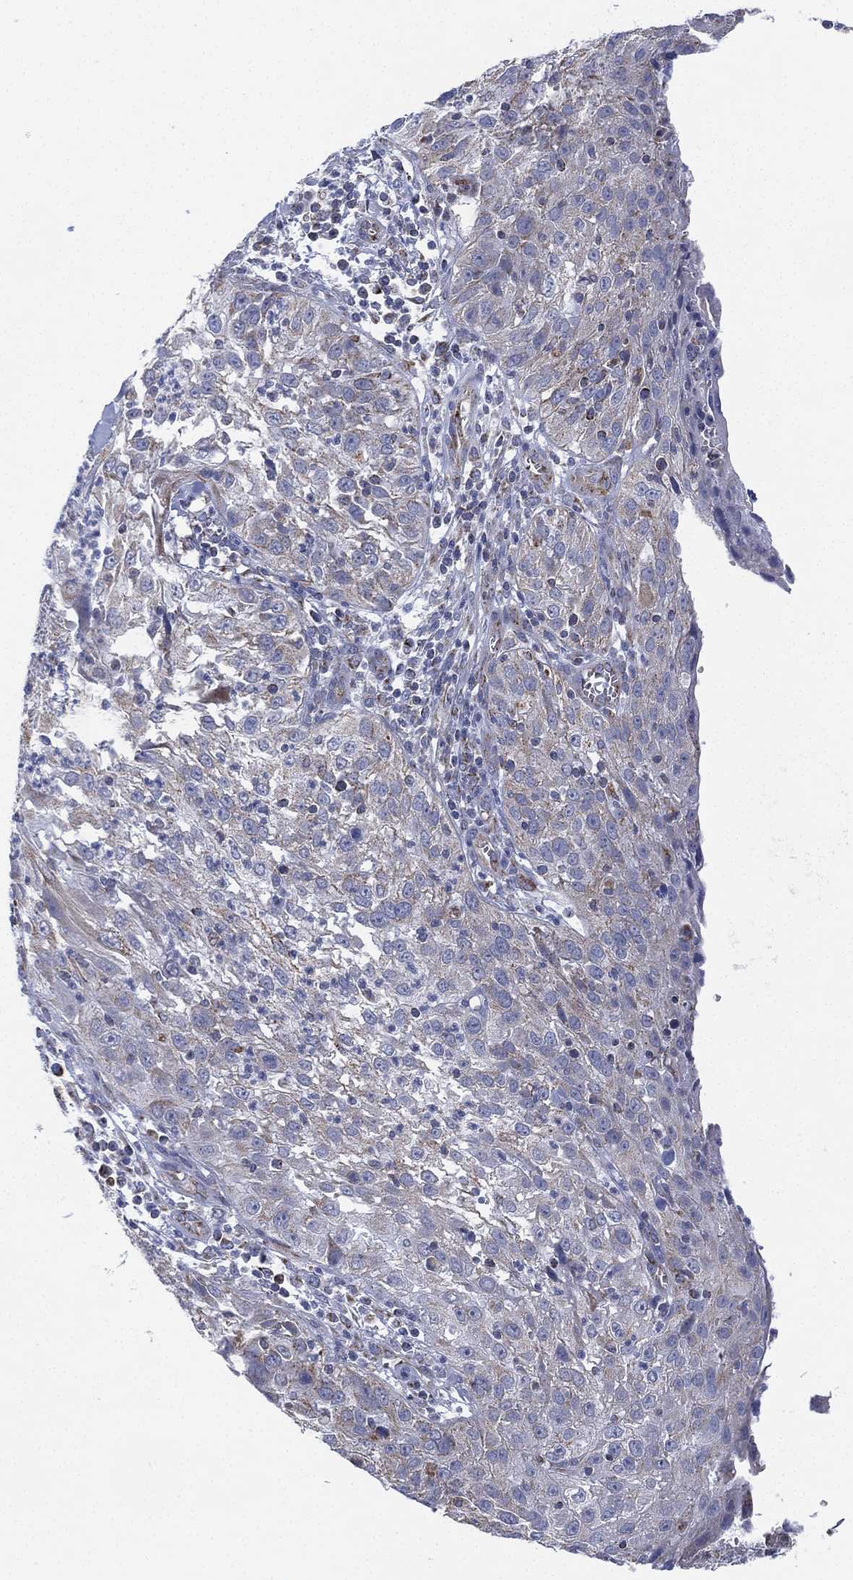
{"staining": {"intensity": "moderate", "quantity": "<25%", "location": "cytoplasmic/membranous"}, "tissue": "cervical cancer", "cell_type": "Tumor cells", "image_type": "cancer", "snomed": [{"axis": "morphology", "description": "Squamous cell carcinoma, NOS"}, {"axis": "topography", "description": "Cervix"}], "caption": "Protein staining displays moderate cytoplasmic/membranous expression in approximately <25% of tumor cells in cervical squamous cell carcinoma.", "gene": "INA", "patient": {"sex": "female", "age": 32}}